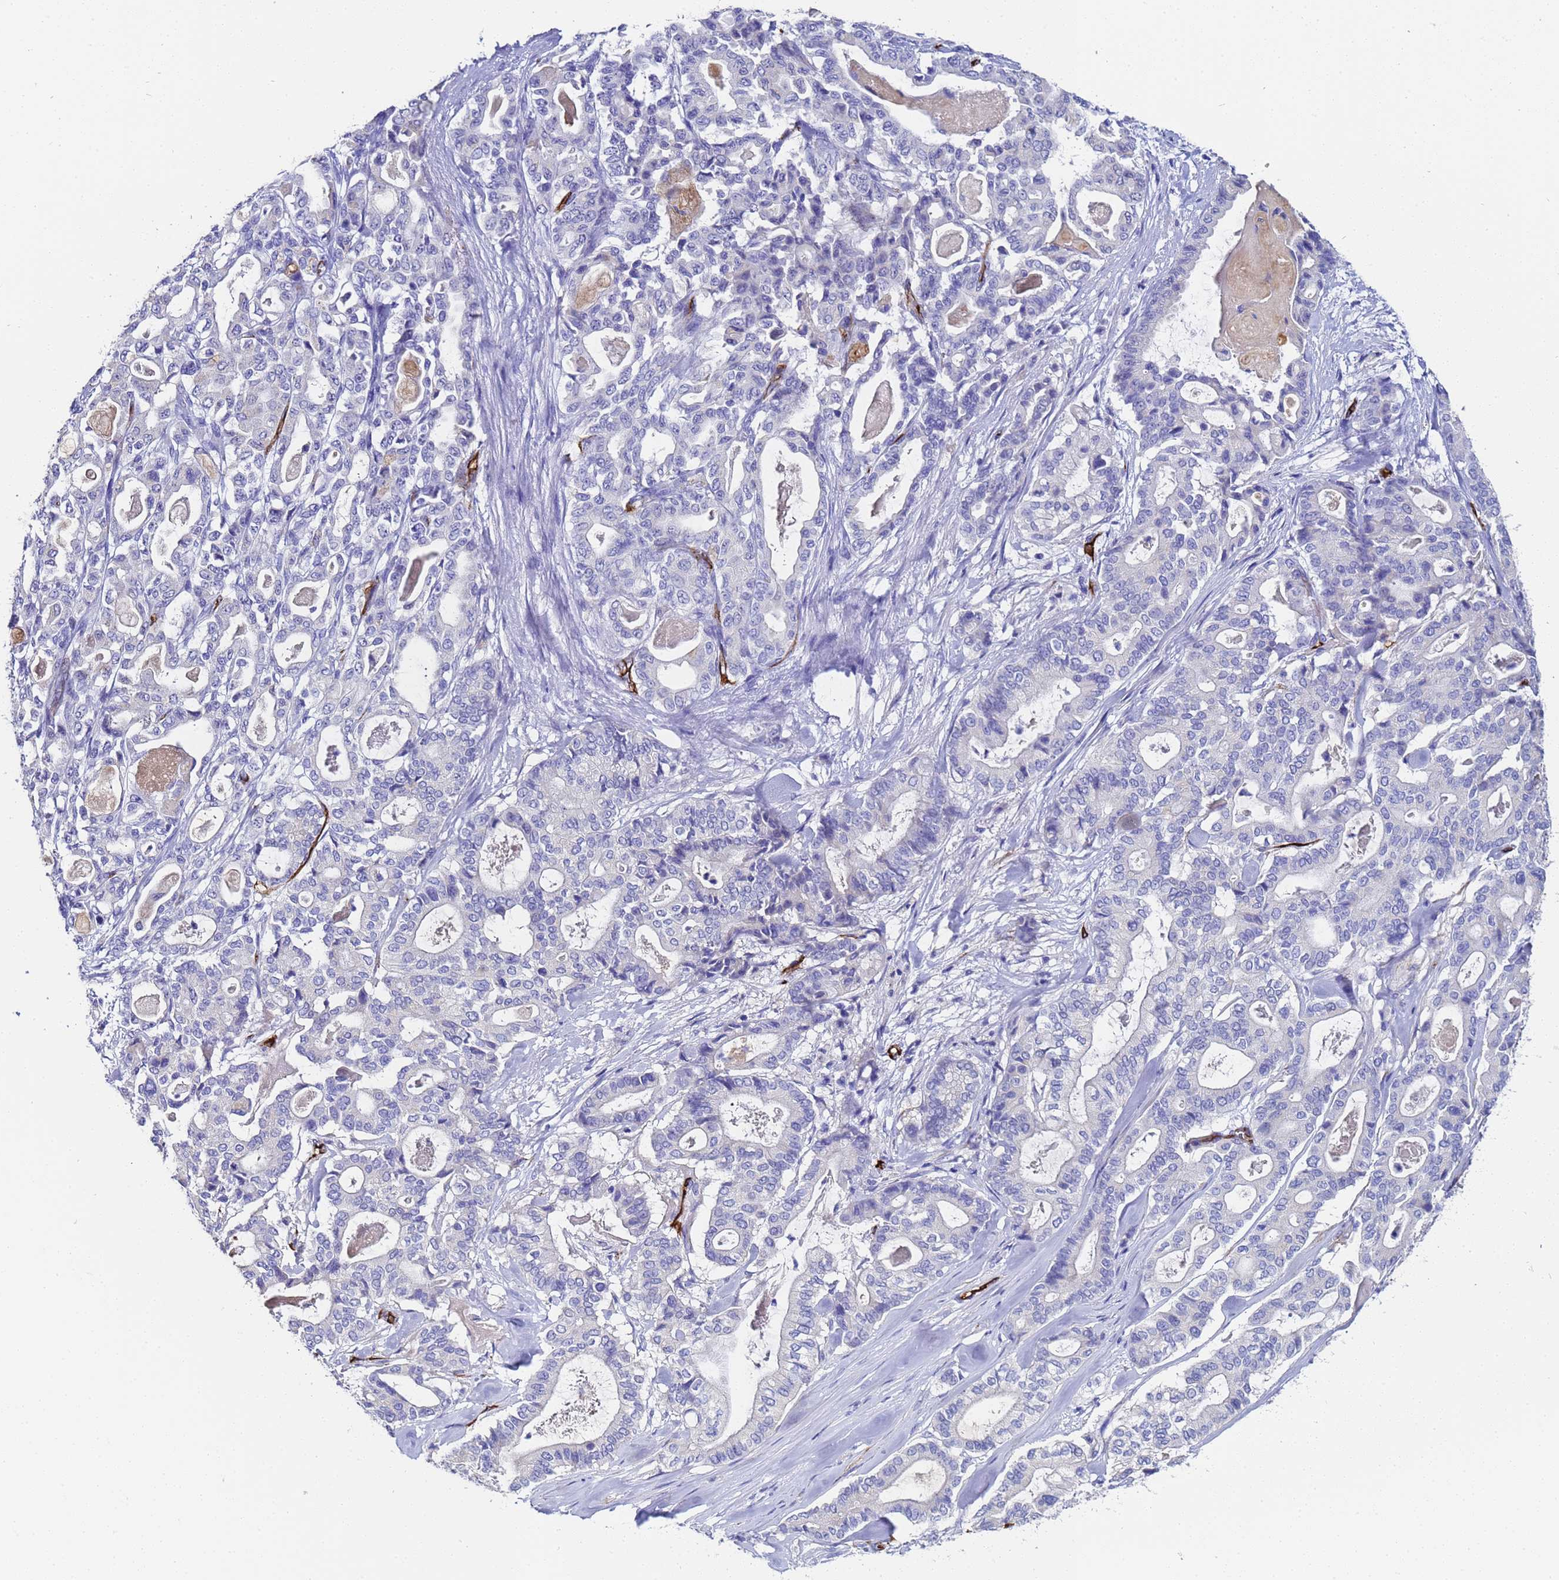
{"staining": {"intensity": "negative", "quantity": "none", "location": "none"}, "tissue": "pancreatic cancer", "cell_type": "Tumor cells", "image_type": "cancer", "snomed": [{"axis": "morphology", "description": "Adenocarcinoma, NOS"}, {"axis": "topography", "description": "Pancreas"}], "caption": "A photomicrograph of human pancreatic cancer (adenocarcinoma) is negative for staining in tumor cells.", "gene": "ADIPOQ", "patient": {"sex": "male", "age": 63}}